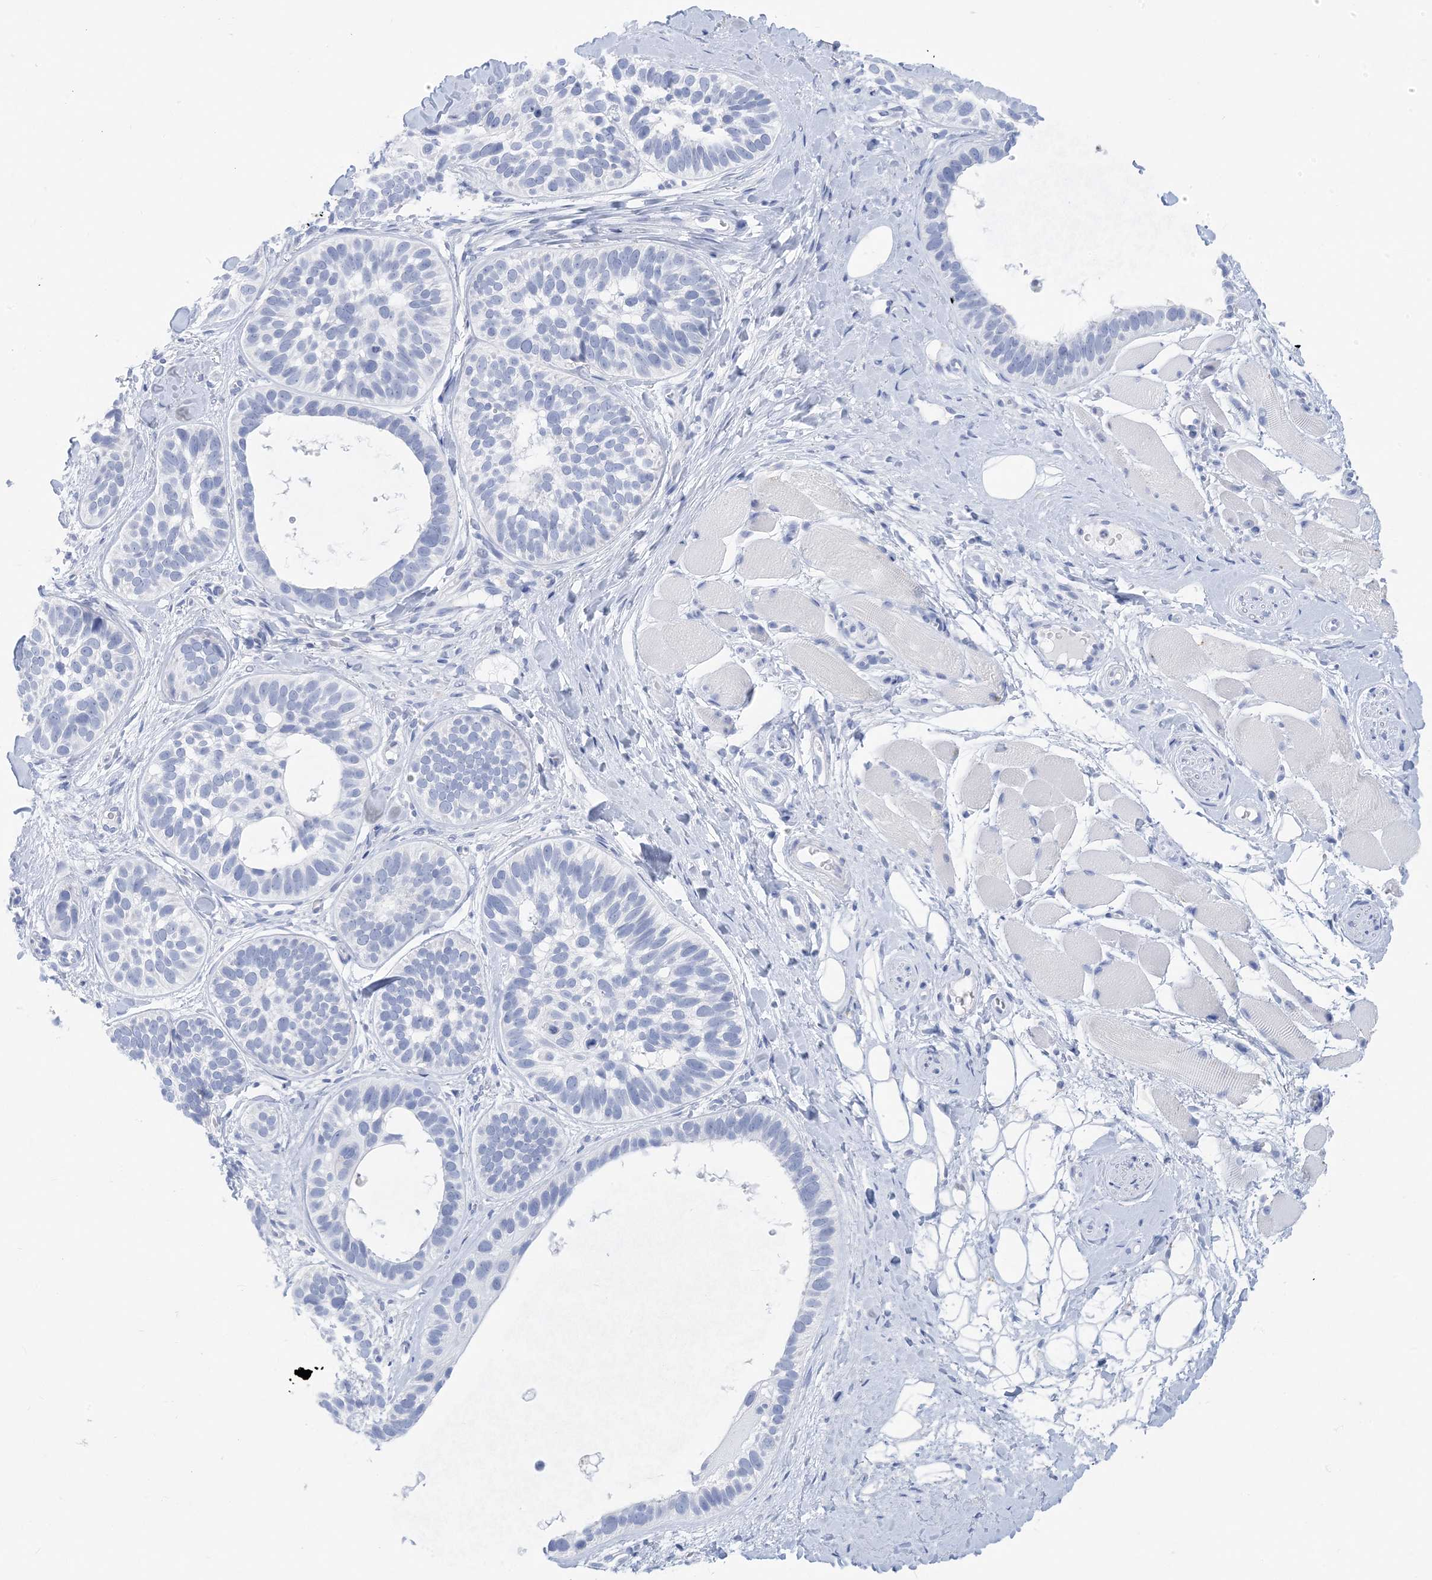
{"staining": {"intensity": "negative", "quantity": "none", "location": "none"}, "tissue": "skin cancer", "cell_type": "Tumor cells", "image_type": "cancer", "snomed": [{"axis": "morphology", "description": "Basal cell carcinoma"}, {"axis": "topography", "description": "Skin"}], "caption": "Histopathology image shows no protein staining in tumor cells of skin cancer (basal cell carcinoma) tissue.", "gene": "SH3YL1", "patient": {"sex": "male", "age": 62}}